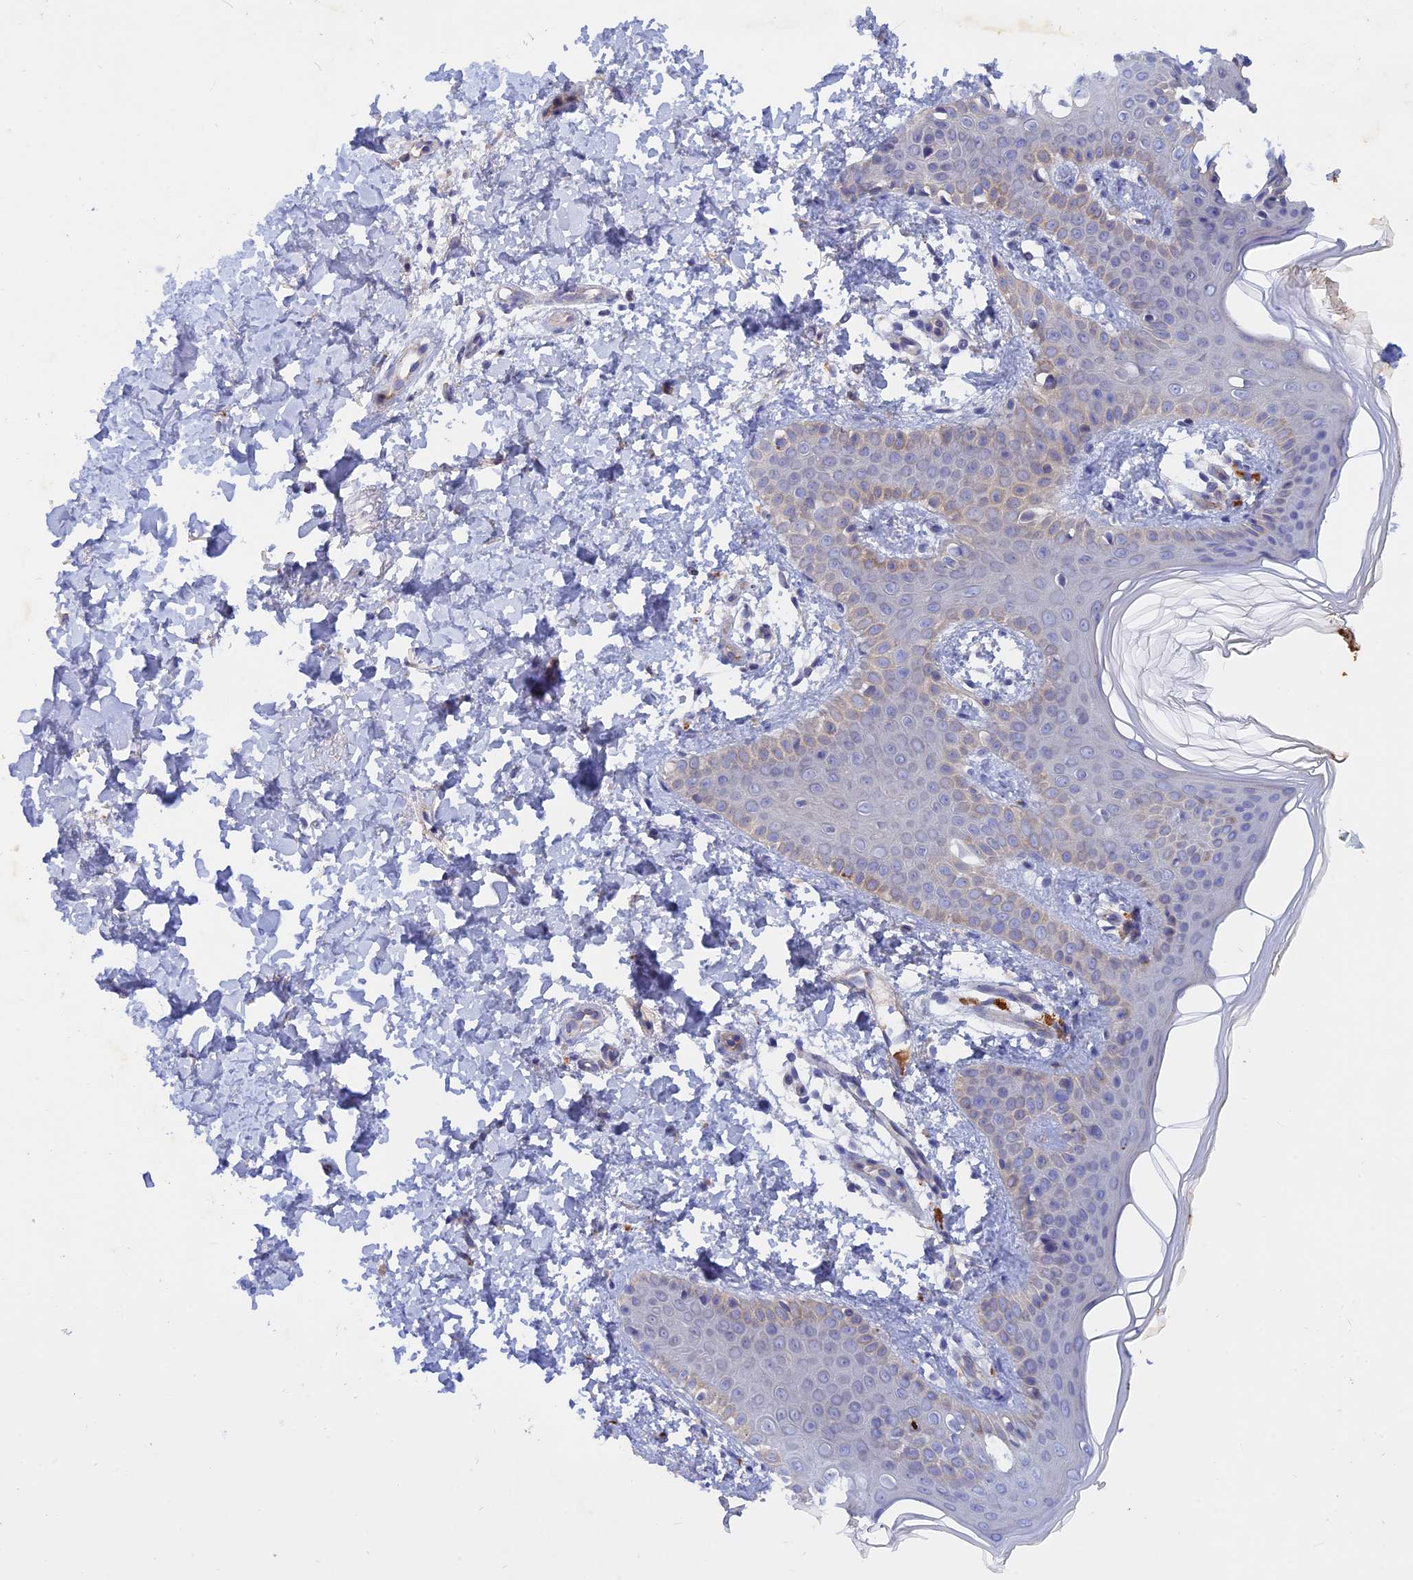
{"staining": {"intensity": "negative", "quantity": "none", "location": "none"}, "tissue": "skin", "cell_type": "Fibroblasts", "image_type": "normal", "snomed": [{"axis": "morphology", "description": "Normal tissue, NOS"}, {"axis": "topography", "description": "Skin"}], "caption": "DAB (3,3'-diaminobenzidine) immunohistochemical staining of unremarkable human skin reveals no significant positivity in fibroblasts. The staining was performed using DAB (3,3'-diaminobenzidine) to visualize the protein expression in brown, while the nuclei were stained in blue with hematoxylin (Magnification: 20x).", "gene": "GK5", "patient": {"sex": "male", "age": 36}}